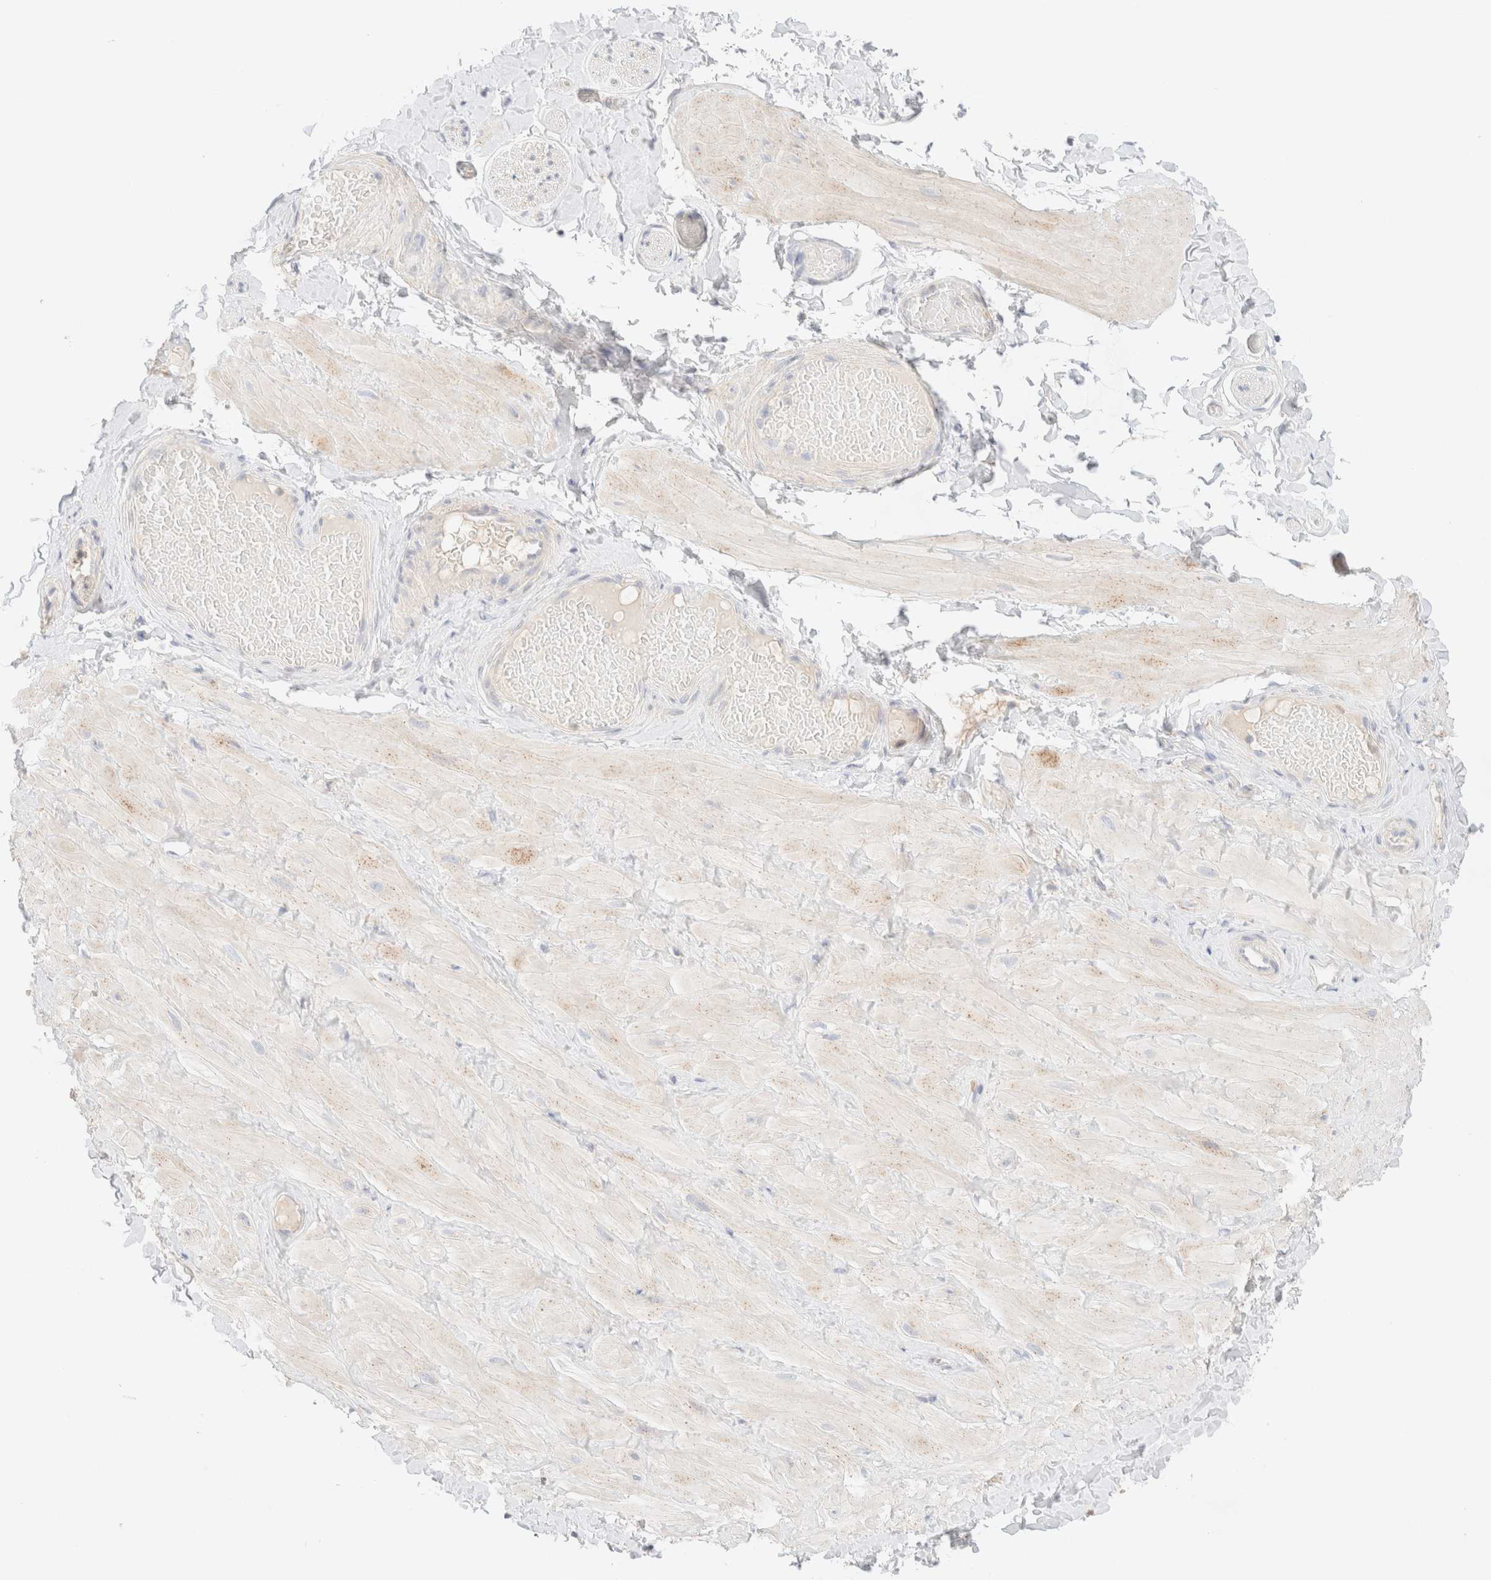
{"staining": {"intensity": "negative", "quantity": "none", "location": "none"}, "tissue": "adipose tissue", "cell_type": "Adipocytes", "image_type": "normal", "snomed": [{"axis": "morphology", "description": "Normal tissue, NOS"}, {"axis": "topography", "description": "Adipose tissue"}, {"axis": "topography", "description": "Vascular tissue"}, {"axis": "topography", "description": "Peripheral nerve tissue"}], "caption": "Immunohistochemistry (IHC) photomicrograph of normal adipose tissue stained for a protein (brown), which exhibits no staining in adipocytes.", "gene": "SARM1", "patient": {"sex": "male", "age": 25}}